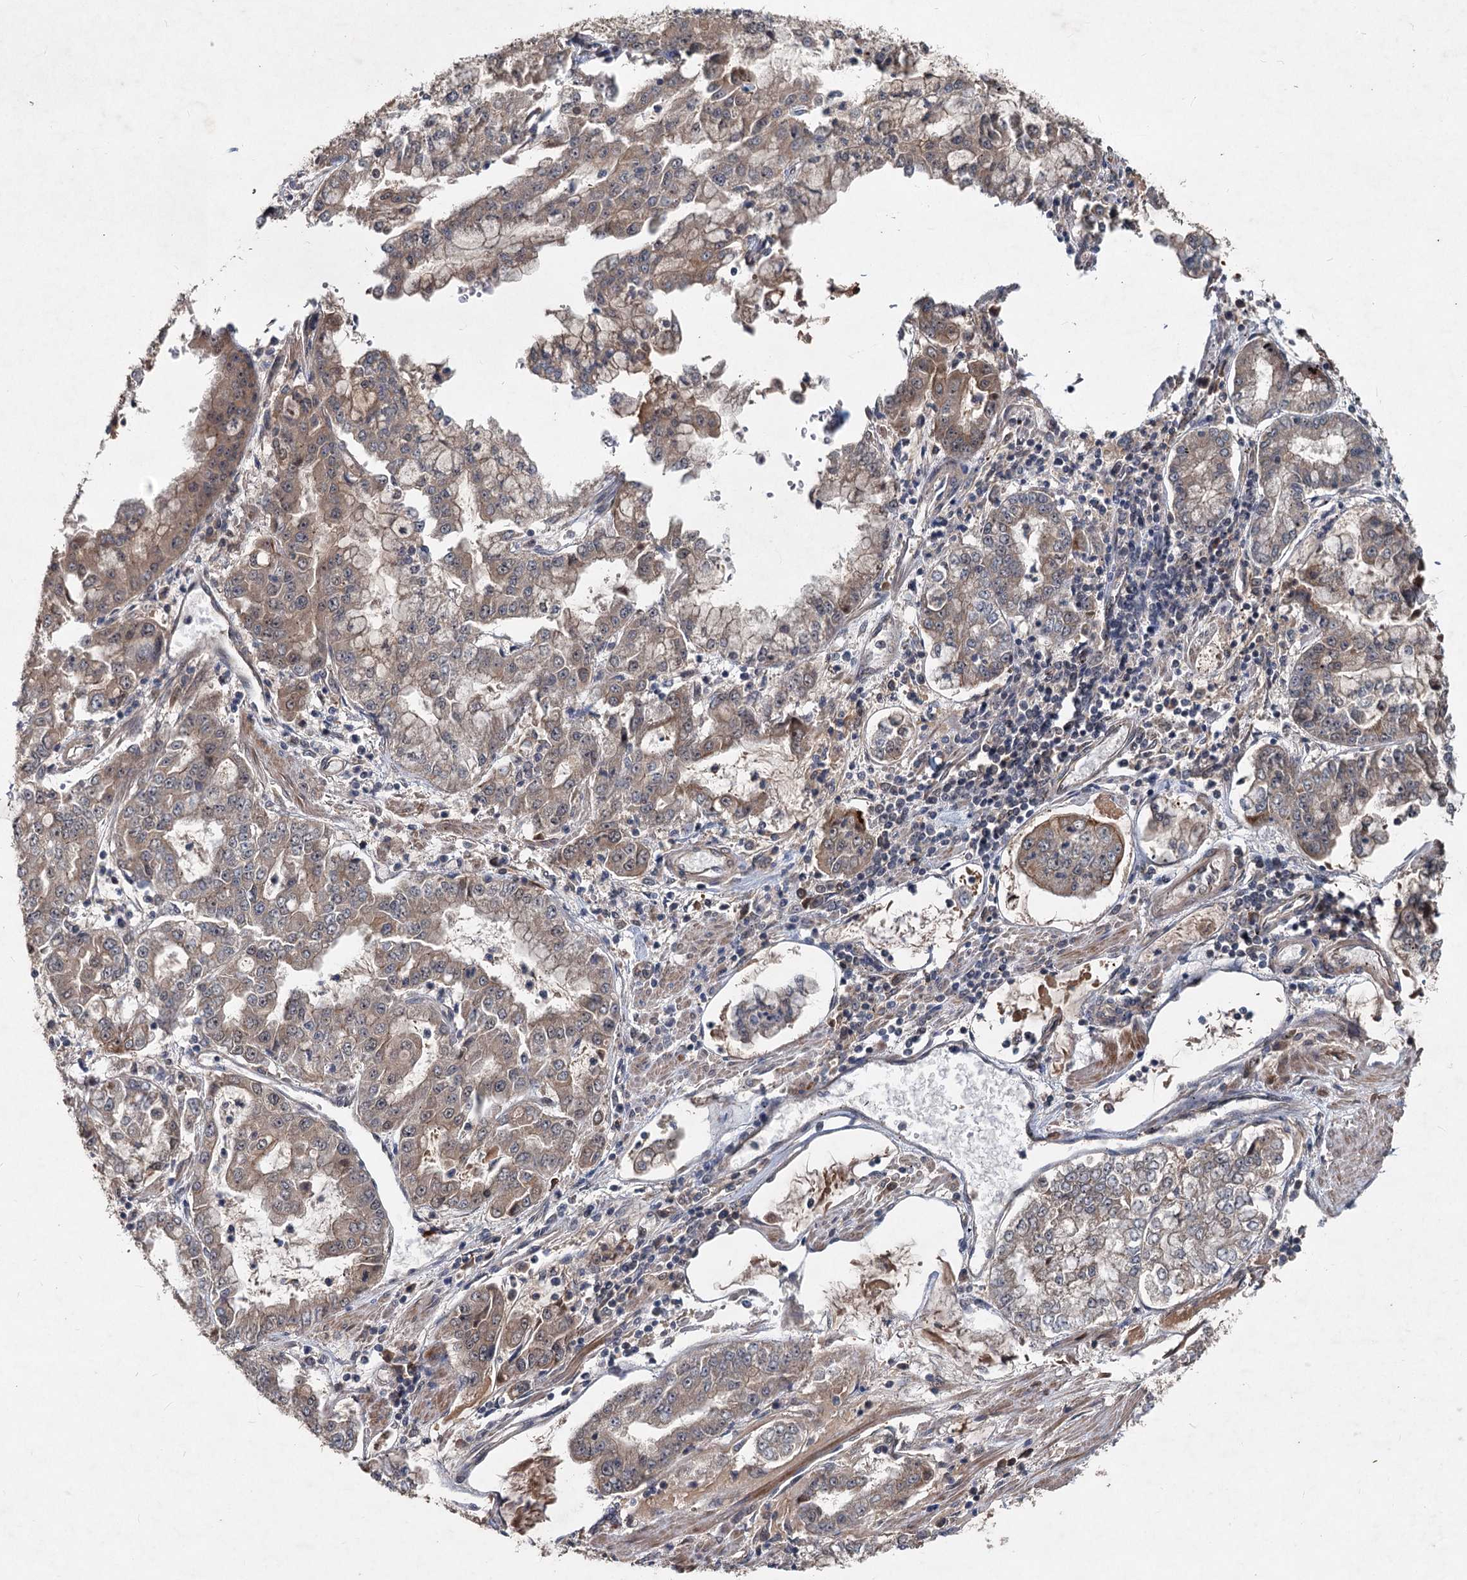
{"staining": {"intensity": "weak", "quantity": "25%-75%", "location": "cytoplasmic/membranous"}, "tissue": "stomach cancer", "cell_type": "Tumor cells", "image_type": "cancer", "snomed": [{"axis": "morphology", "description": "Adenocarcinoma, NOS"}, {"axis": "topography", "description": "Stomach"}], "caption": "DAB (3,3'-diaminobenzidine) immunohistochemical staining of stomach cancer (adenocarcinoma) shows weak cytoplasmic/membranous protein staining in about 25%-75% of tumor cells.", "gene": "RITA1", "patient": {"sex": "male", "age": 76}}